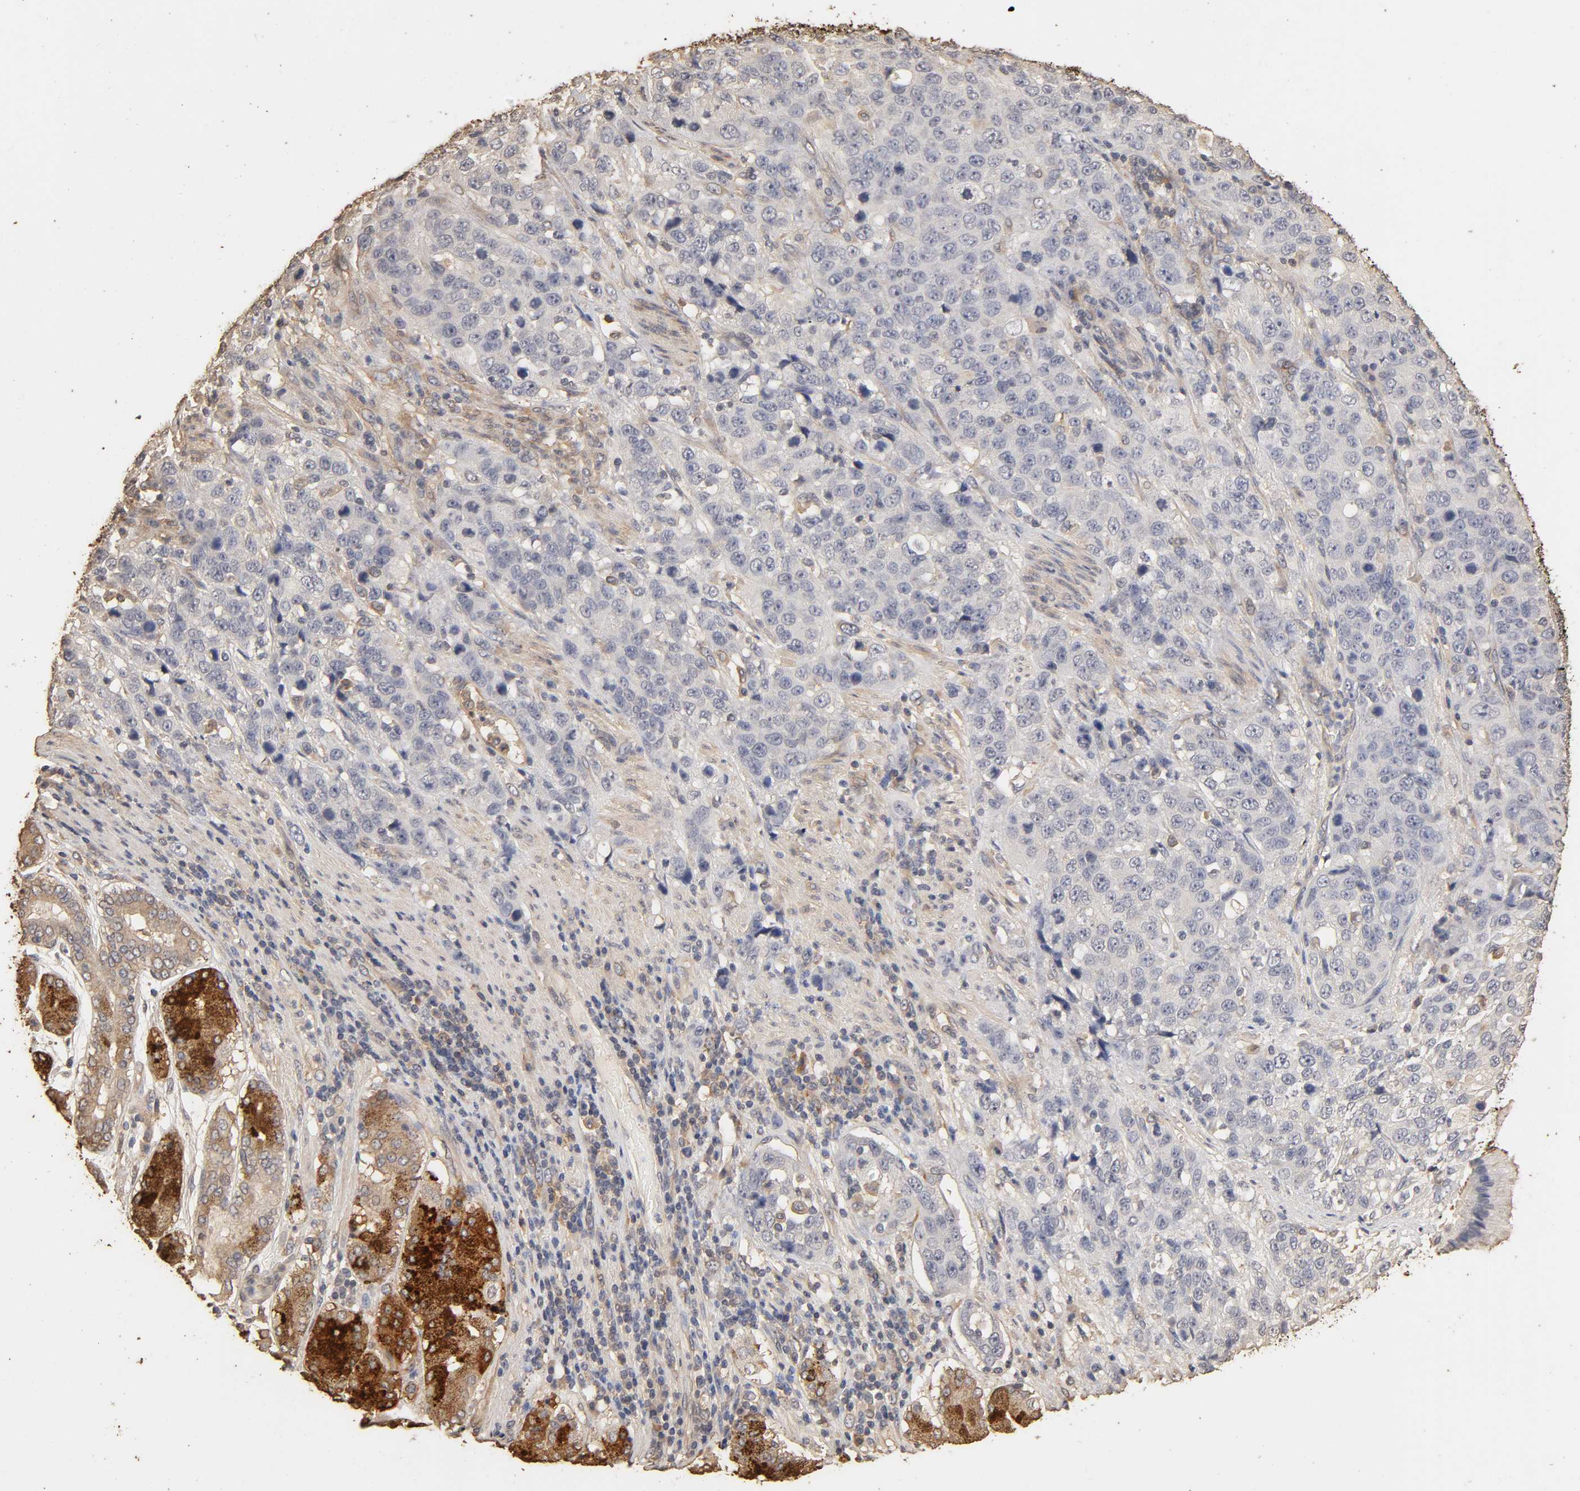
{"staining": {"intensity": "negative", "quantity": "none", "location": "none"}, "tissue": "stomach cancer", "cell_type": "Tumor cells", "image_type": "cancer", "snomed": [{"axis": "morphology", "description": "Normal tissue, NOS"}, {"axis": "morphology", "description": "Adenocarcinoma, NOS"}, {"axis": "topography", "description": "Stomach"}], "caption": "This is a micrograph of IHC staining of stomach adenocarcinoma, which shows no positivity in tumor cells.", "gene": "VSIG4", "patient": {"sex": "male", "age": 48}}